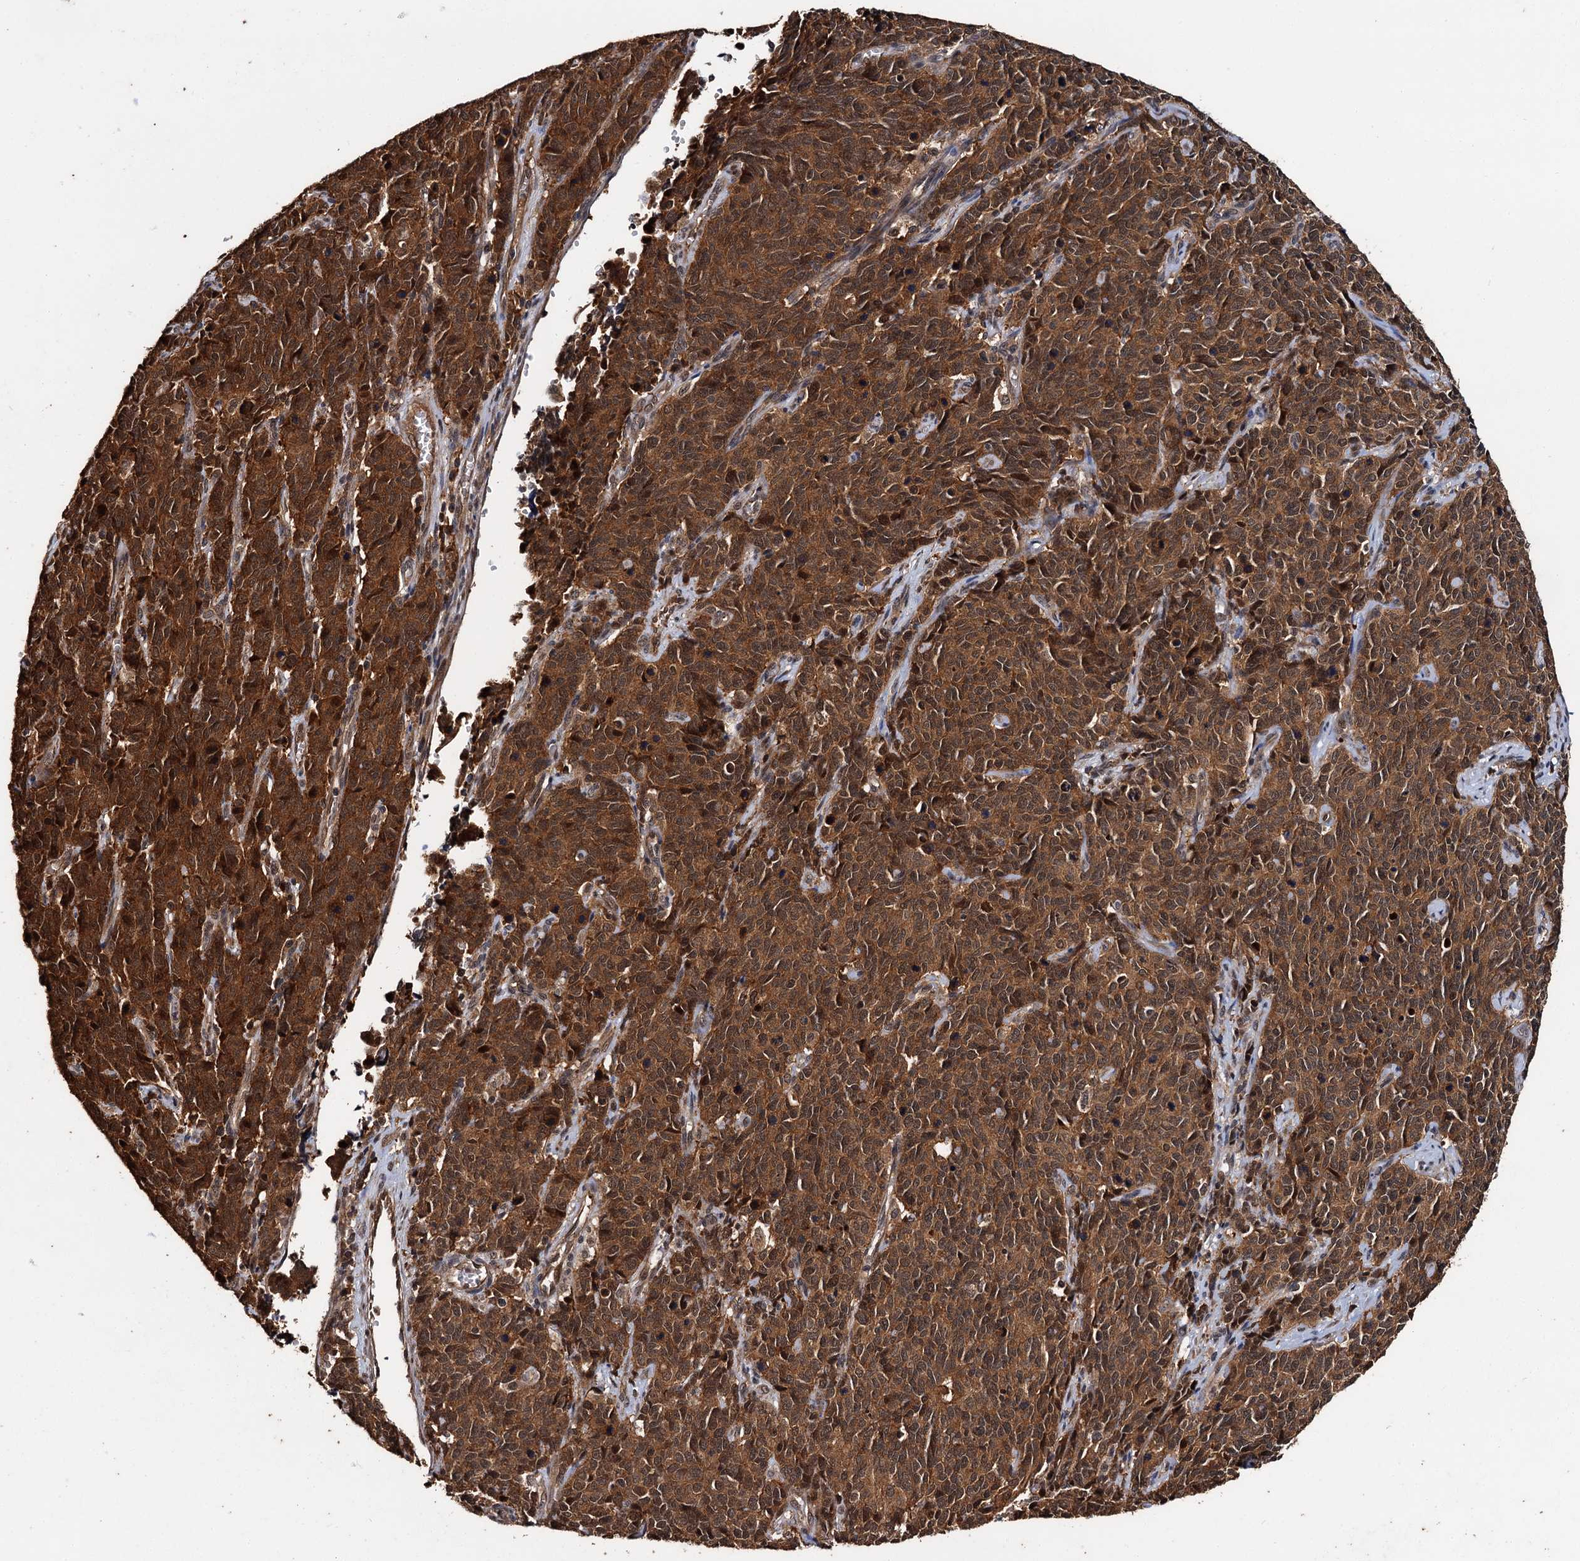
{"staining": {"intensity": "strong", "quantity": ">75%", "location": "cytoplasmic/membranous"}, "tissue": "cervical cancer", "cell_type": "Tumor cells", "image_type": "cancer", "snomed": [{"axis": "morphology", "description": "Squamous cell carcinoma, NOS"}, {"axis": "topography", "description": "Cervix"}], "caption": "Tumor cells show high levels of strong cytoplasmic/membranous staining in about >75% of cells in squamous cell carcinoma (cervical).", "gene": "SLC46A3", "patient": {"sex": "female", "age": 60}}